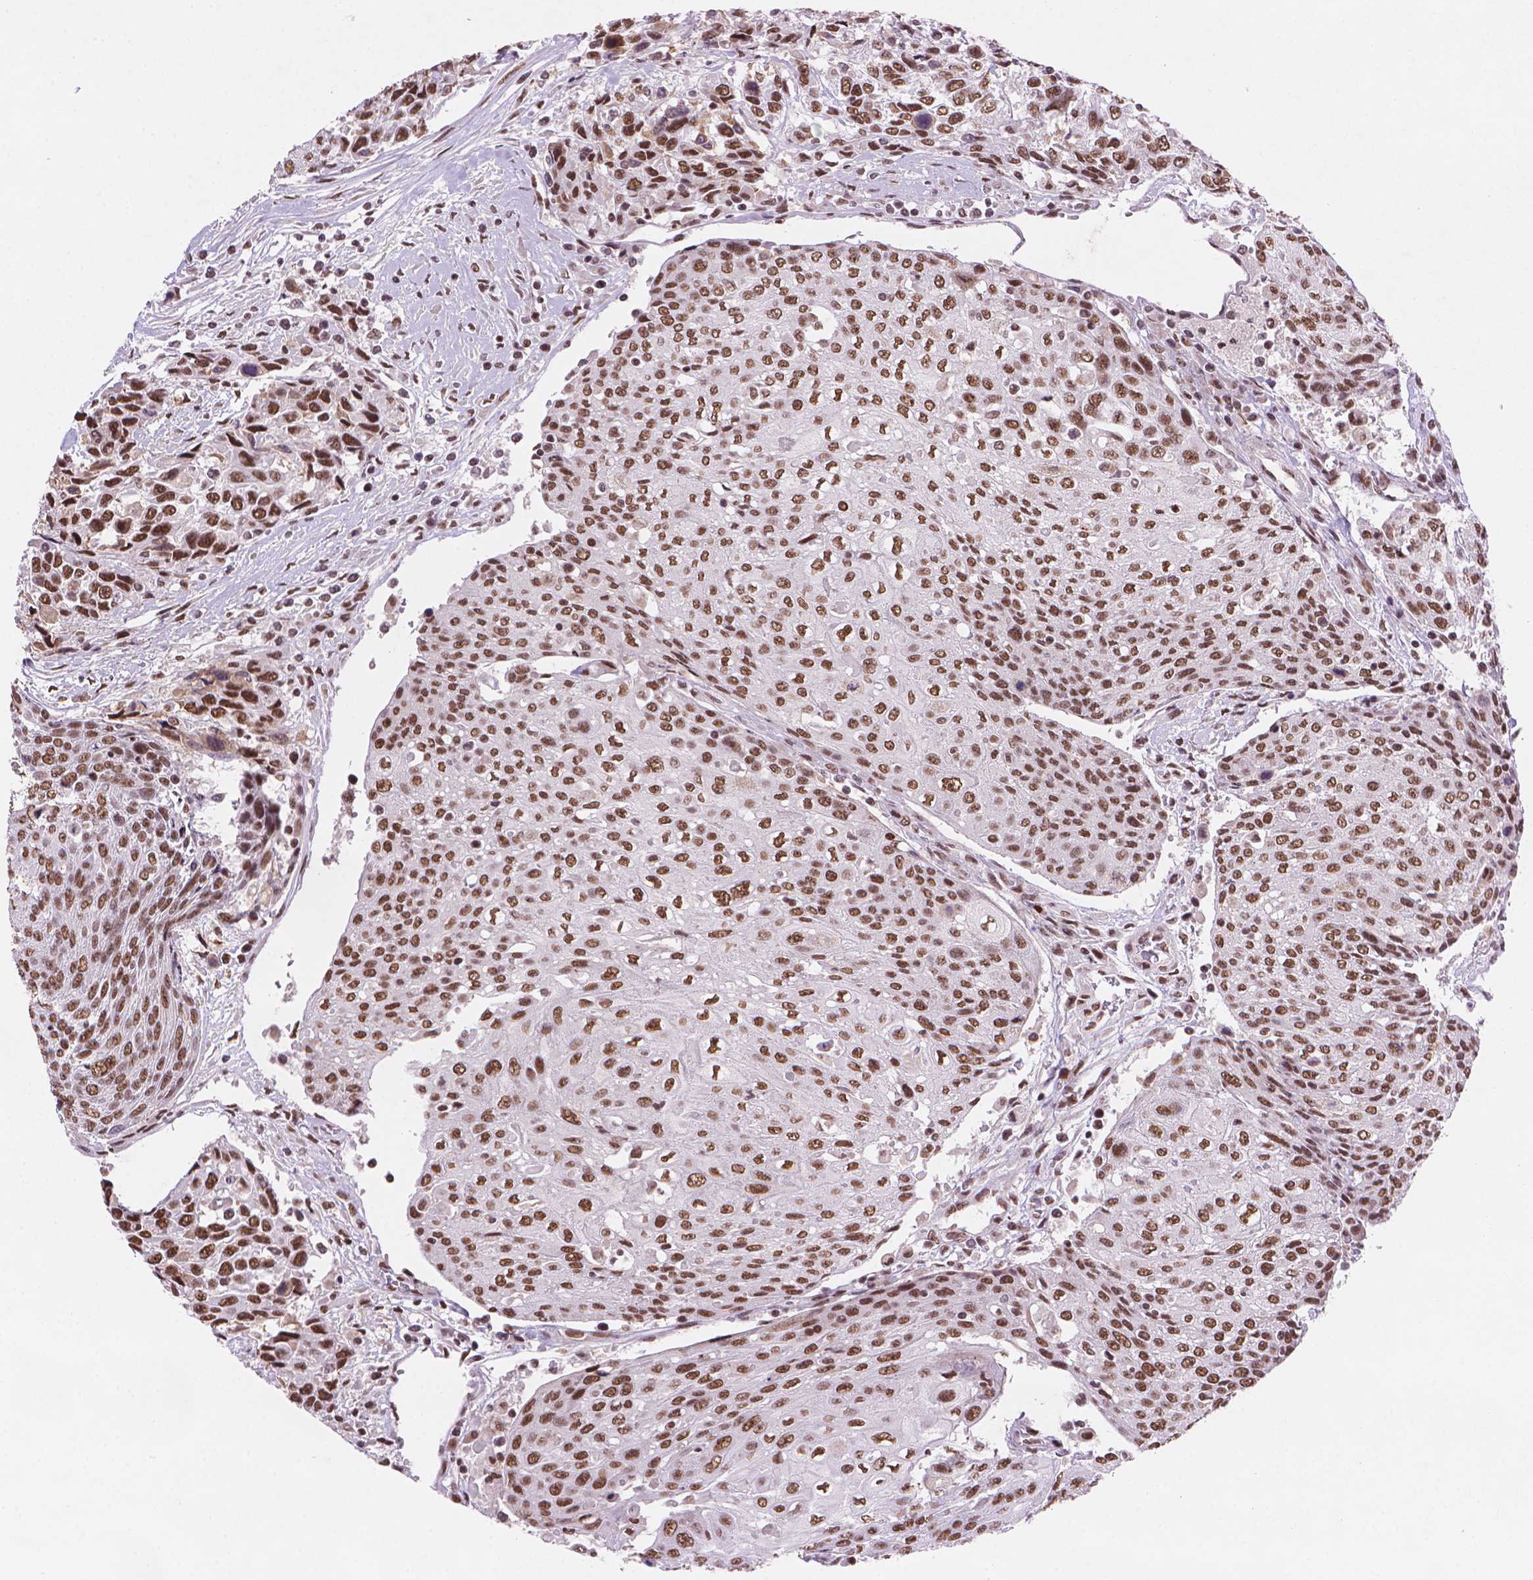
{"staining": {"intensity": "moderate", "quantity": ">75%", "location": "nuclear"}, "tissue": "urothelial cancer", "cell_type": "Tumor cells", "image_type": "cancer", "snomed": [{"axis": "morphology", "description": "Urothelial carcinoma, High grade"}, {"axis": "topography", "description": "Urinary bladder"}], "caption": "Tumor cells demonstrate moderate nuclear staining in about >75% of cells in urothelial cancer.", "gene": "RPA4", "patient": {"sex": "female", "age": 70}}